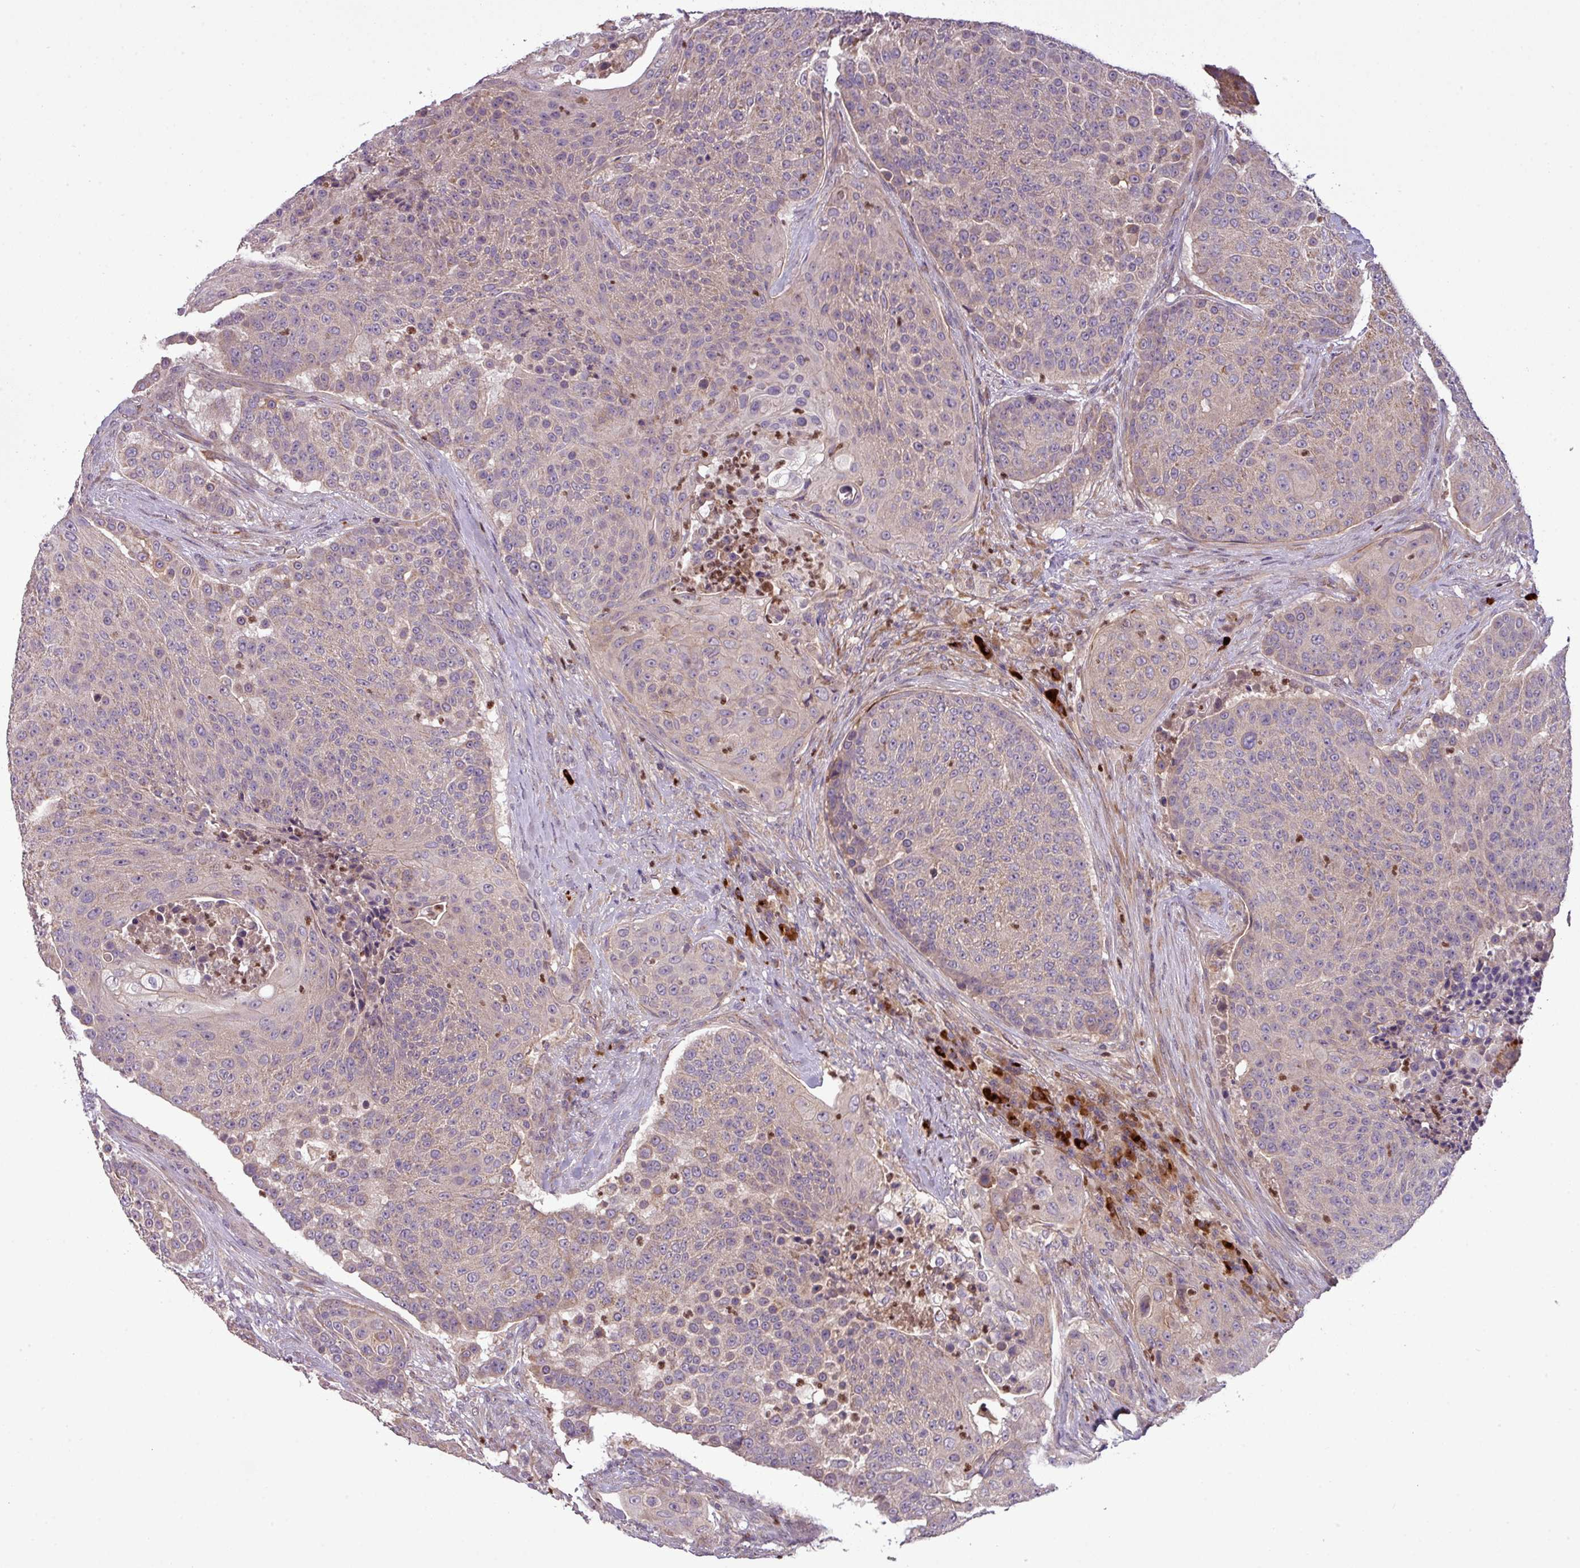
{"staining": {"intensity": "weak", "quantity": "<25%", "location": "cytoplasmic/membranous"}, "tissue": "urothelial cancer", "cell_type": "Tumor cells", "image_type": "cancer", "snomed": [{"axis": "morphology", "description": "Urothelial carcinoma, High grade"}, {"axis": "topography", "description": "Urinary bladder"}], "caption": "Urothelial cancer stained for a protein using immunohistochemistry (IHC) displays no staining tumor cells.", "gene": "PAPLN", "patient": {"sex": "female", "age": 63}}